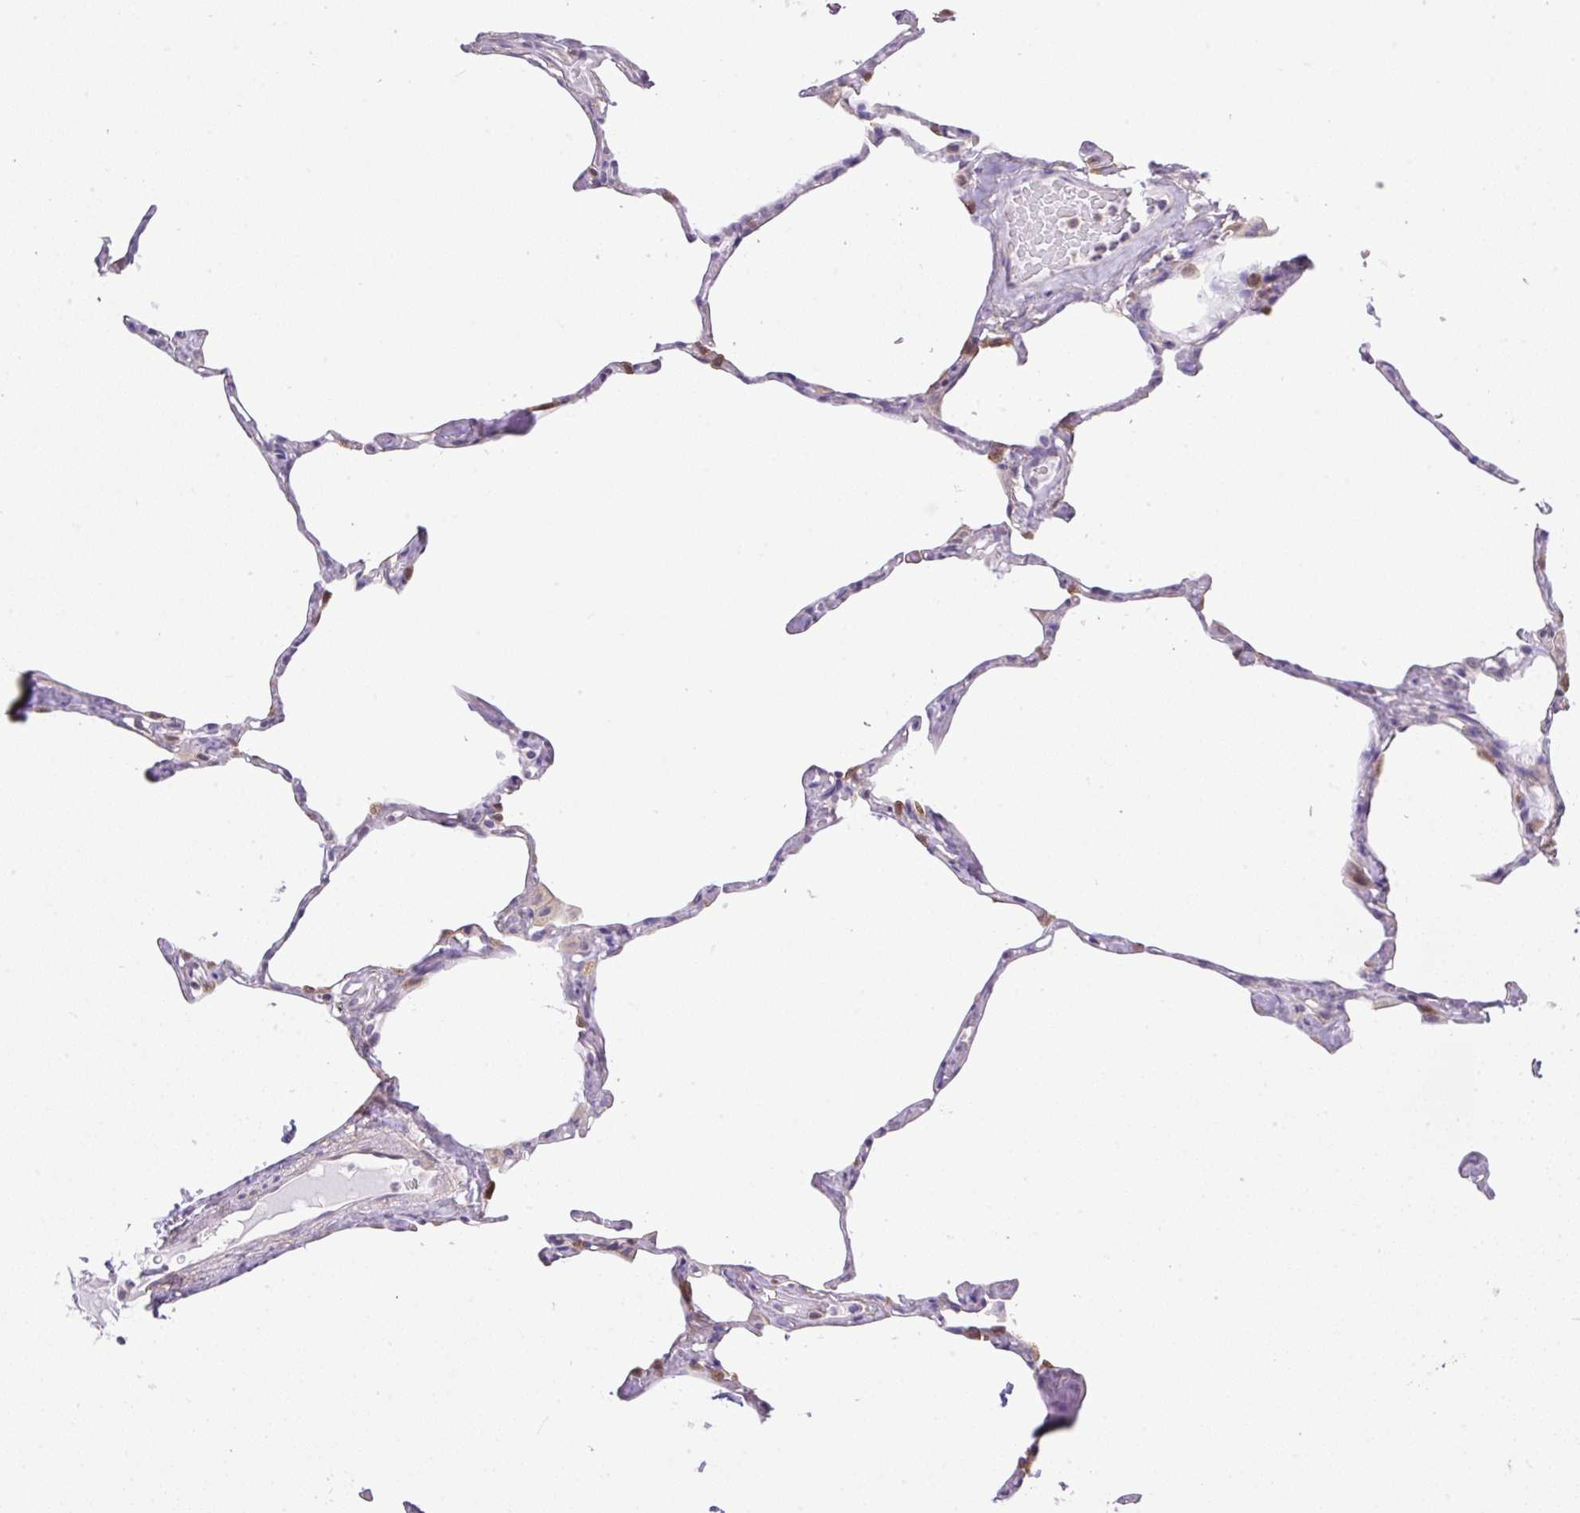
{"staining": {"intensity": "negative", "quantity": "none", "location": "none"}, "tissue": "lung", "cell_type": "Alveolar cells", "image_type": "normal", "snomed": [{"axis": "morphology", "description": "Normal tissue, NOS"}, {"axis": "topography", "description": "Lung"}], "caption": "High magnification brightfield microscopy of benign lung stained with DAB (3,3'-diaminobenzidine) (brown) and counterstained with hematoxylin (blue): alveolar cells show no significant staining. (DAB immunohistochemistry (IHC) visualized using brightfield microscopy, high magnification).", "gene": "CAMK2A", "patient": {"sex": "male", "age": 65}}